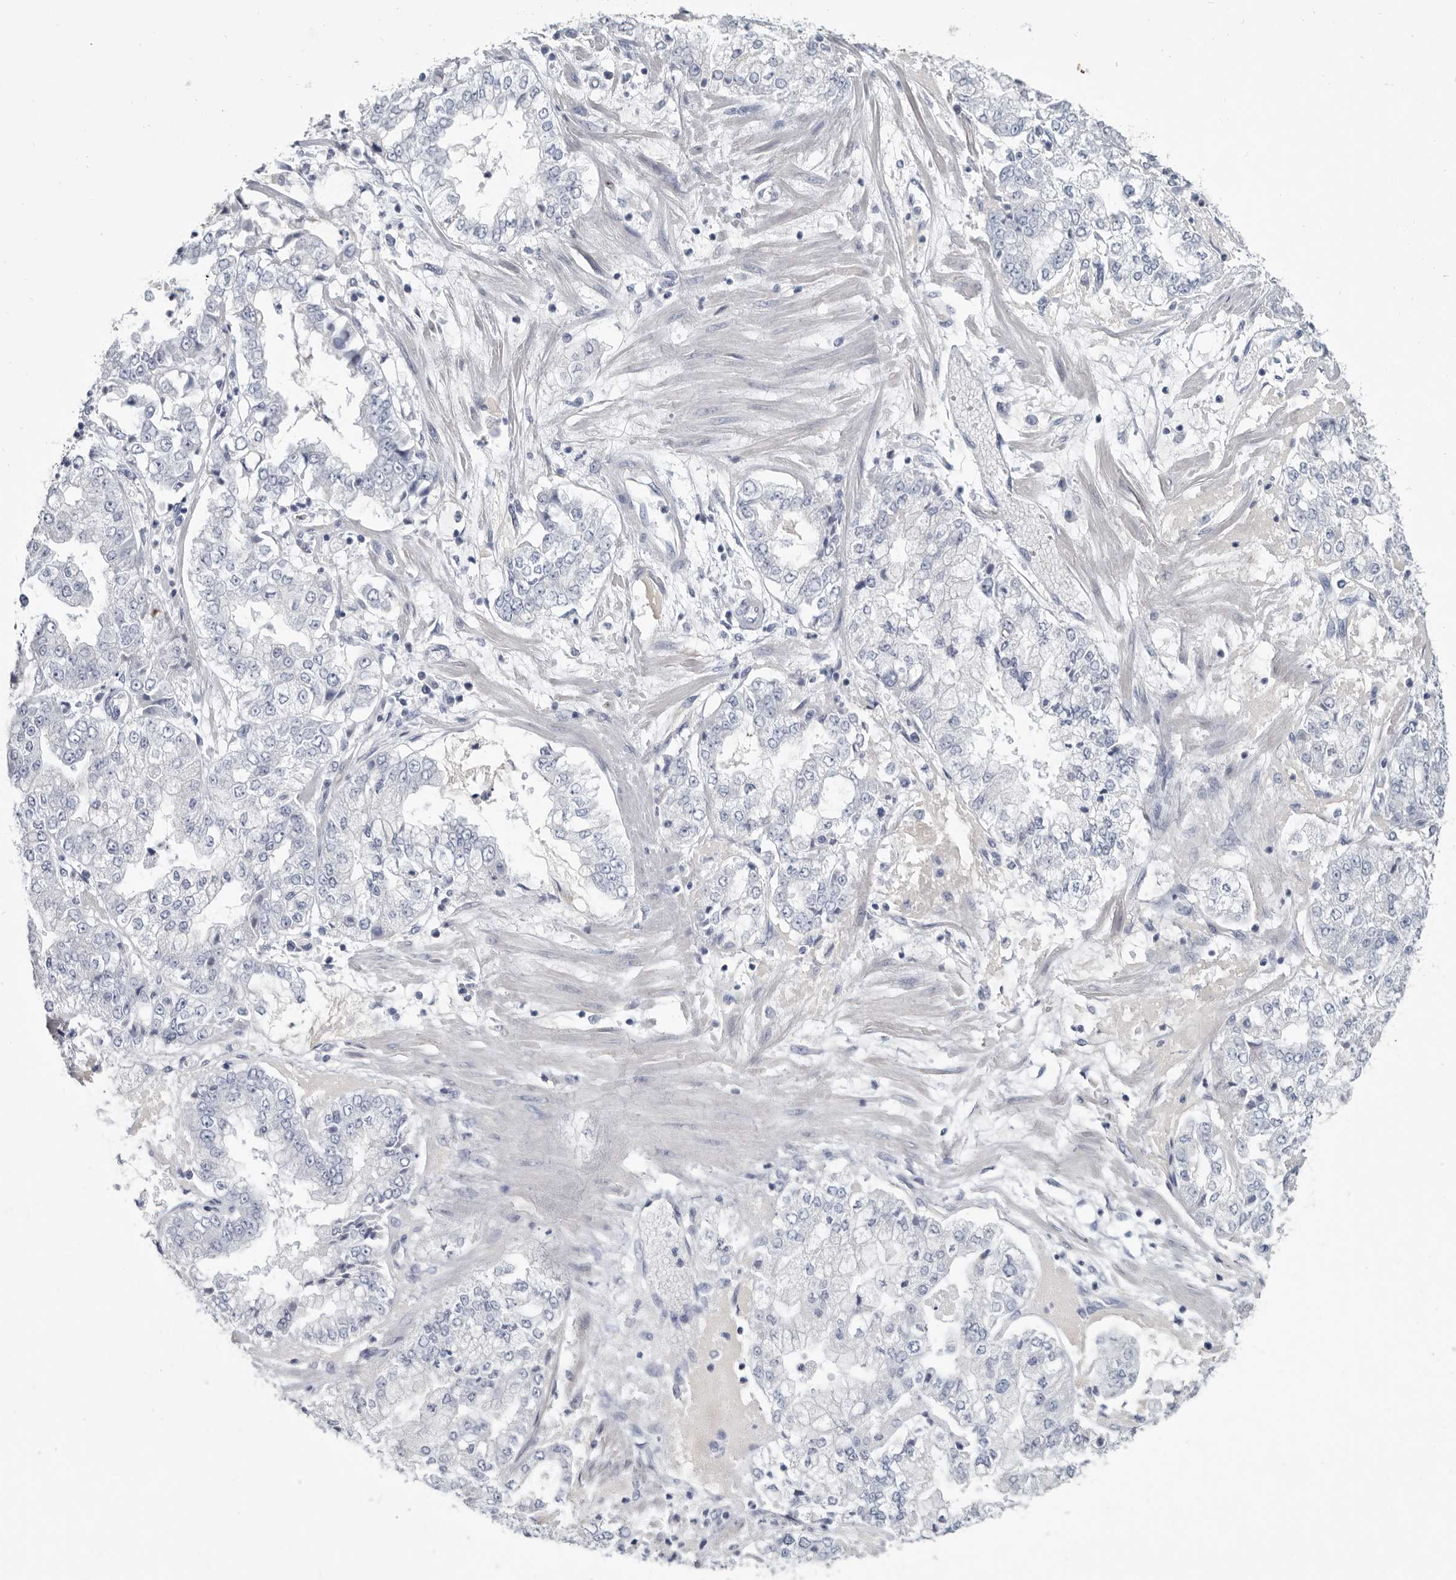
{"staining": {"intensity": "negative", "quantity": "none", "location": "none"}, "tissue": "stomach cancer", "cell_type": "Tumor cells", "image_type": "cancer", "snomed": [{"axis": "morphology", "description": "Adenocarcinoma, NOS"}, {"axis": "topography", "description": "Stomach"}], "caption": "This is a photomicrograph of immunohistochemistry (IHC) staining of adenocarcinoma (stomach), which shows no expression in tumor cells.", "gene": "WRAP73", "patient": {"sex": "male", "age": 76}}